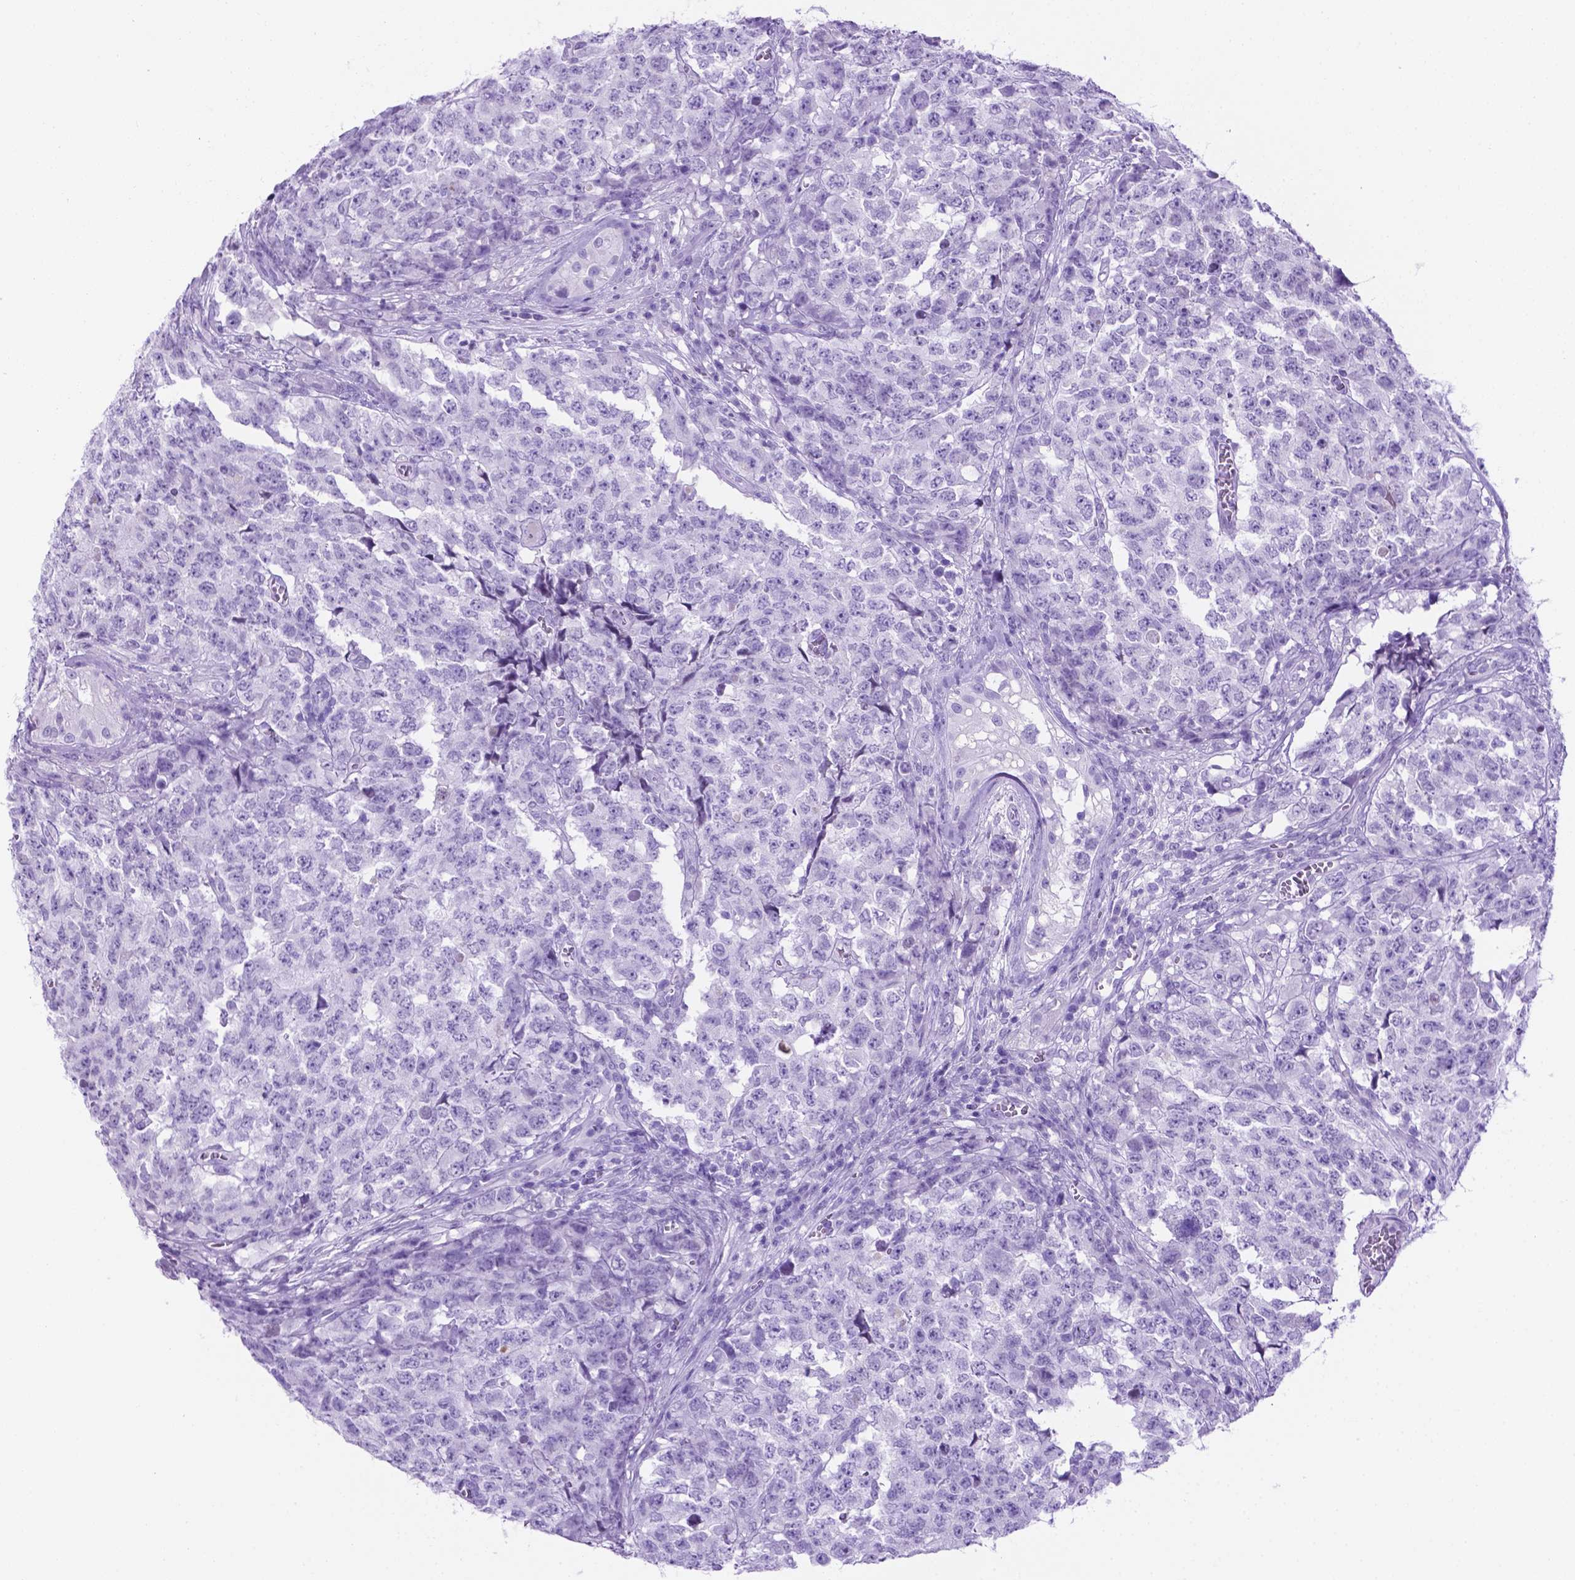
{"staining": {"intensity": "negative", "quantity": "none", "location": "none"}, "tissue": "testis cancer", "cell_type": "Tumor cells", "image_type": "cancer", "snomed": [{"axis": "morphology", "description": "Carcinoma, Embryonal, NOS"}, {"axis": "topography", "description": "Testis"}], "caption": "Immunohistochemistry (IHC) histopathology image of neoplastic tissue: human testis cancer (embryonal carcinoma) stained with DAB (3,3'-diaminobenzidine) reveals no significant protein positivity in tumor cells.", "gene": "C17orf107", "patient": {"sex": "male", "age": 23}}